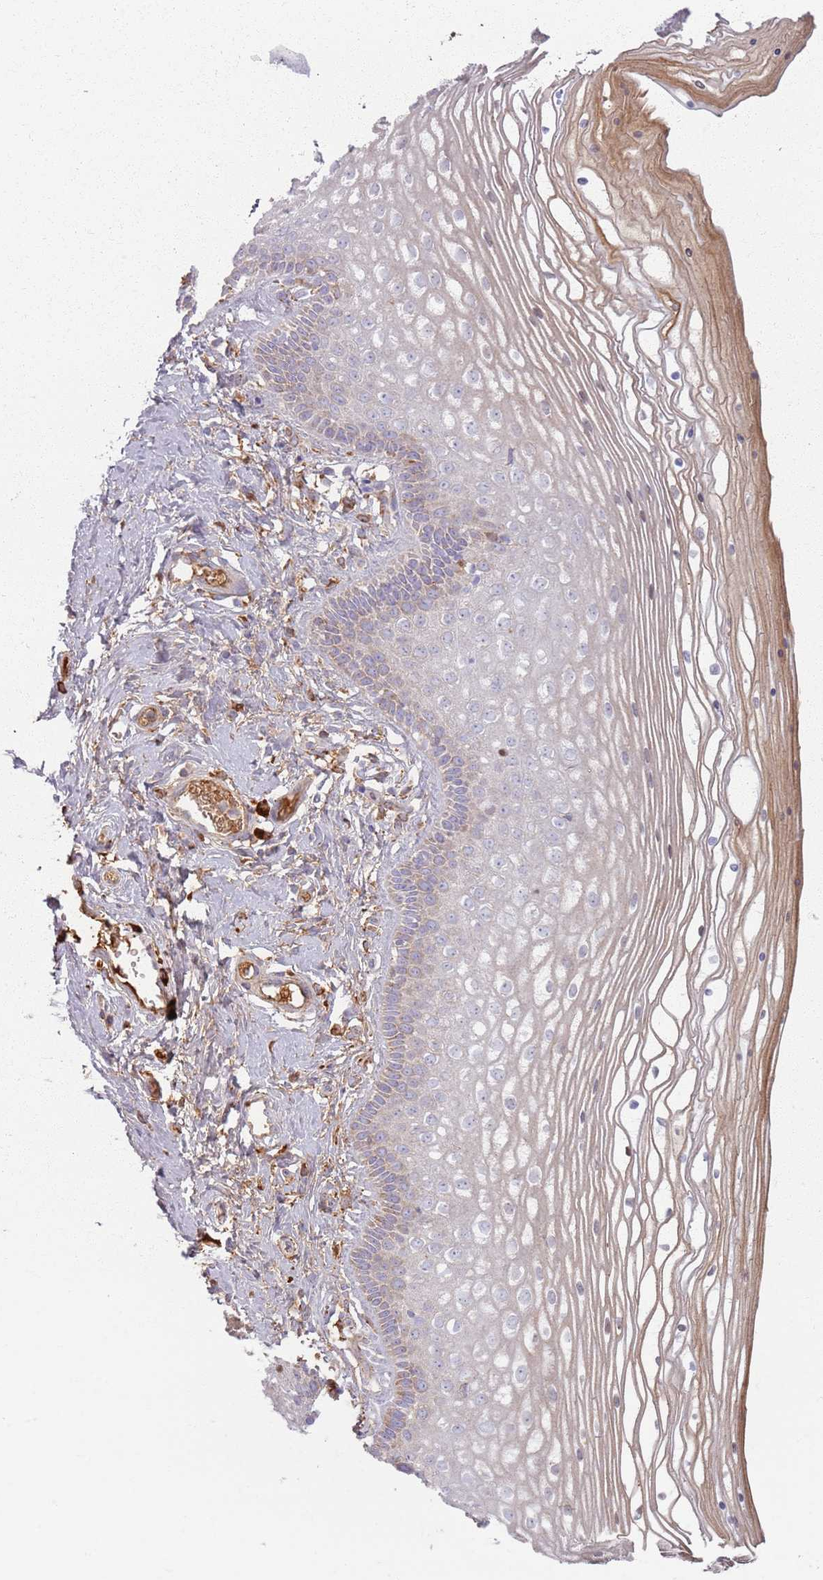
{"staining": {"intensity": "moderate", "quantity": "<25%", "location": "cytoplasmic/membranous"}, "tissue": "vagina", "cell_type": "Squamous epithelial cells", "image_type": "normal", "snomed": [{"axis": "morphology", "description": "Normal tissue, NOS"}, {"axis": "topography", "description": "Vagina"}], "caption": "Benign vagina displays moderate cytoplasmic/membranous positivity in approximately <25% of squamous epithelial cells.", "gene": "COLGALT1", "patient": {"sex": "female", "age": 46}}